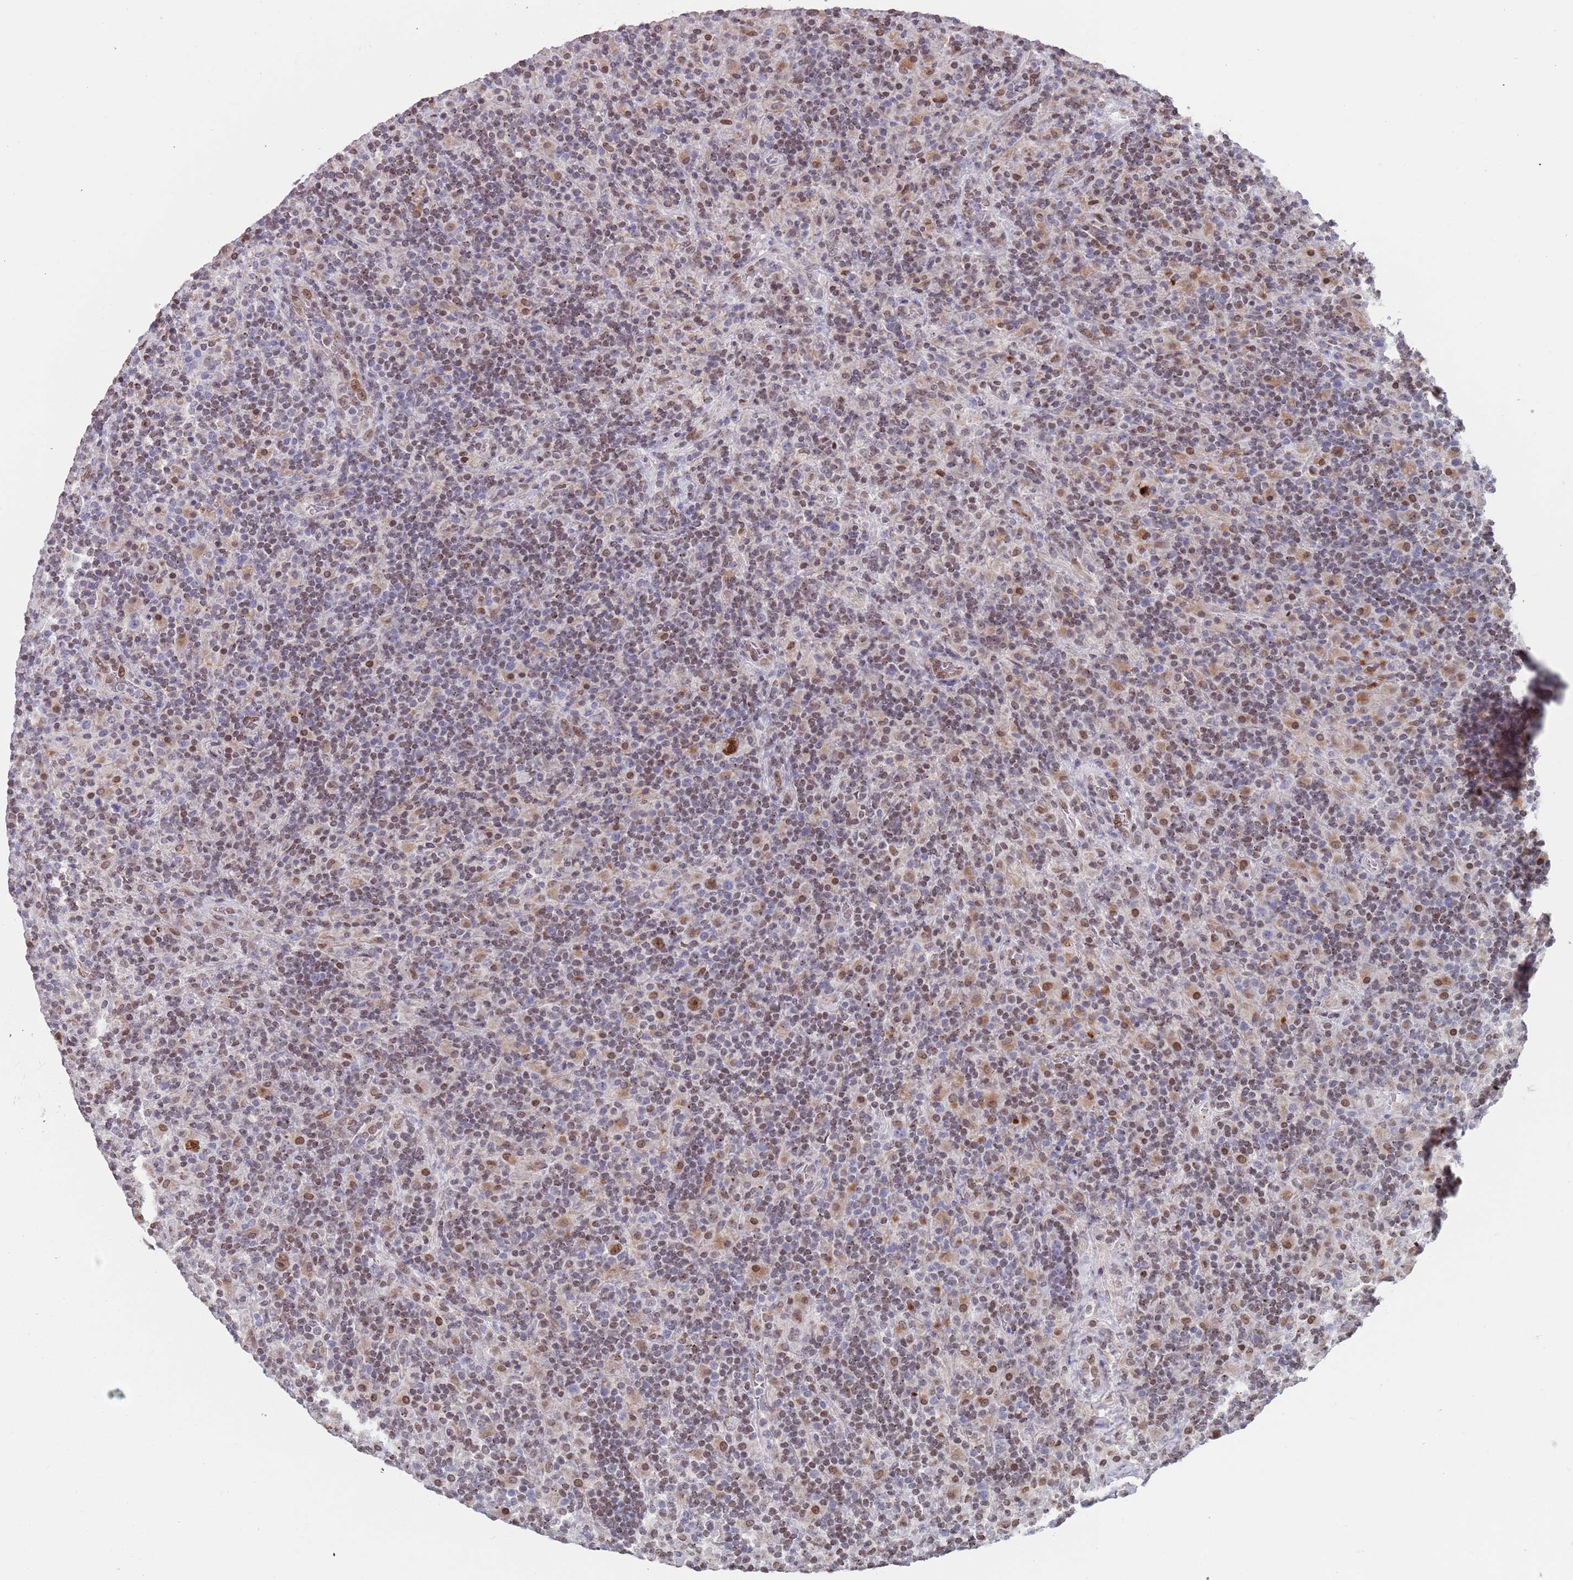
{"staining": {"intensity": "moderate", "quantity": ">75%", "location": "nuclear"}, "tissue": "lymphoma", "cell_type": "Tumor cells", "image_type": "cancer", "snomed": [{"axis": "morphology", "description": "Hodgkin's disease, NOS"}, {"axis": "topography", "description": "Lymph node"}], "caption": "IHC of Hodgkin's disease exhibits medium levels of moderate nuclear staining in about >75% of tumor cells.", "gene": "MFSD12", "patient": {"sex": "male", "age": 70}}